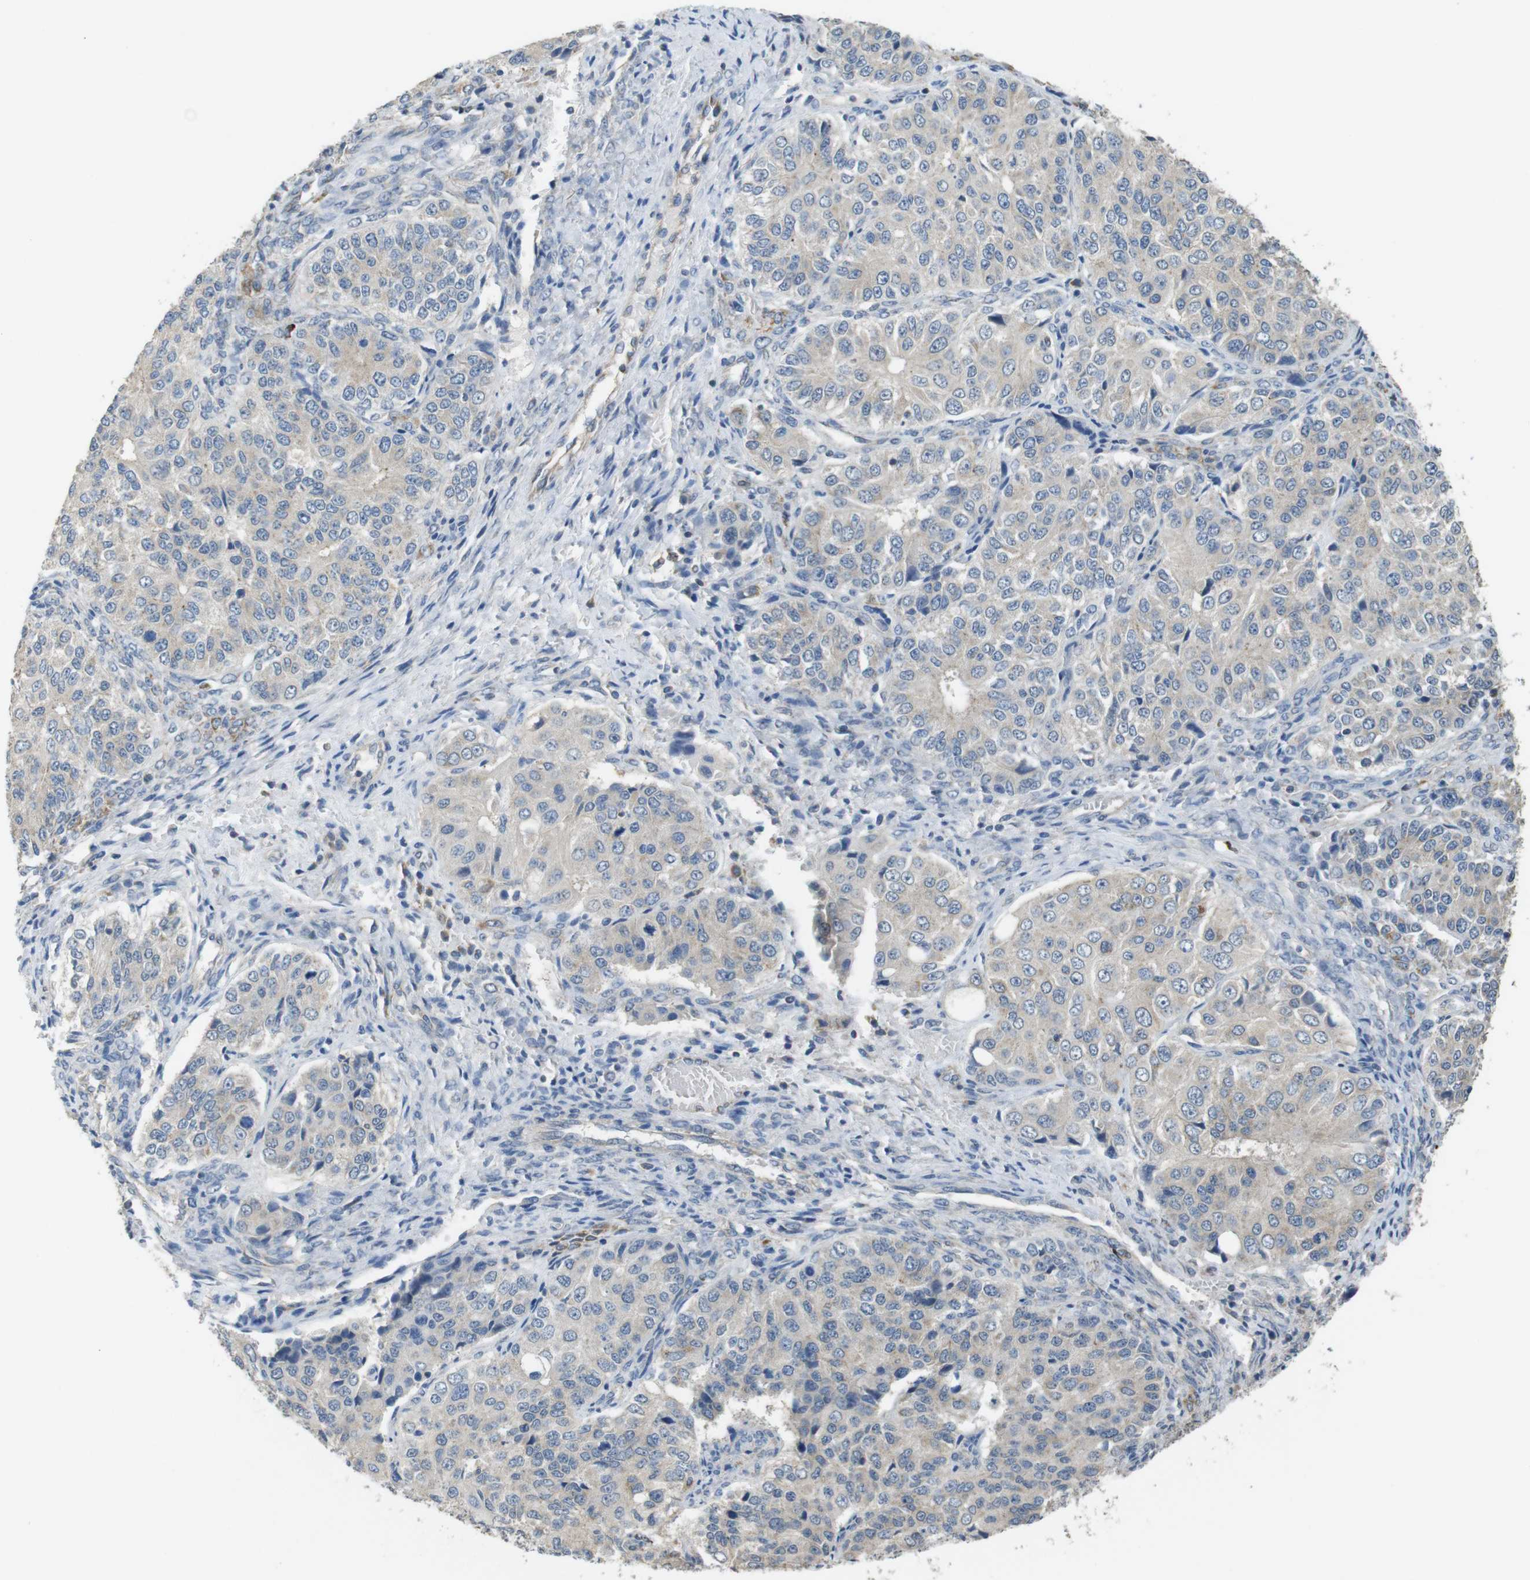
{"staining": {"intensity": "negative", "quantity": "none", "location": "none"}, "tissue": "ovarian cancer", "cell_type": "Tumor cells", "image_type": "cancer", "snomed": [{"axis": "morphology", "description": "Carcinoma, endometroid"}, {"axis": "topography", "description": "Ovary"}], "caption": "Endometroid carcinoma (ovarian) stained for a protein using IHC shows no staining tumor cells.", "gene": "CALHM2", "patient": {"sex": "female", "age": 51}}